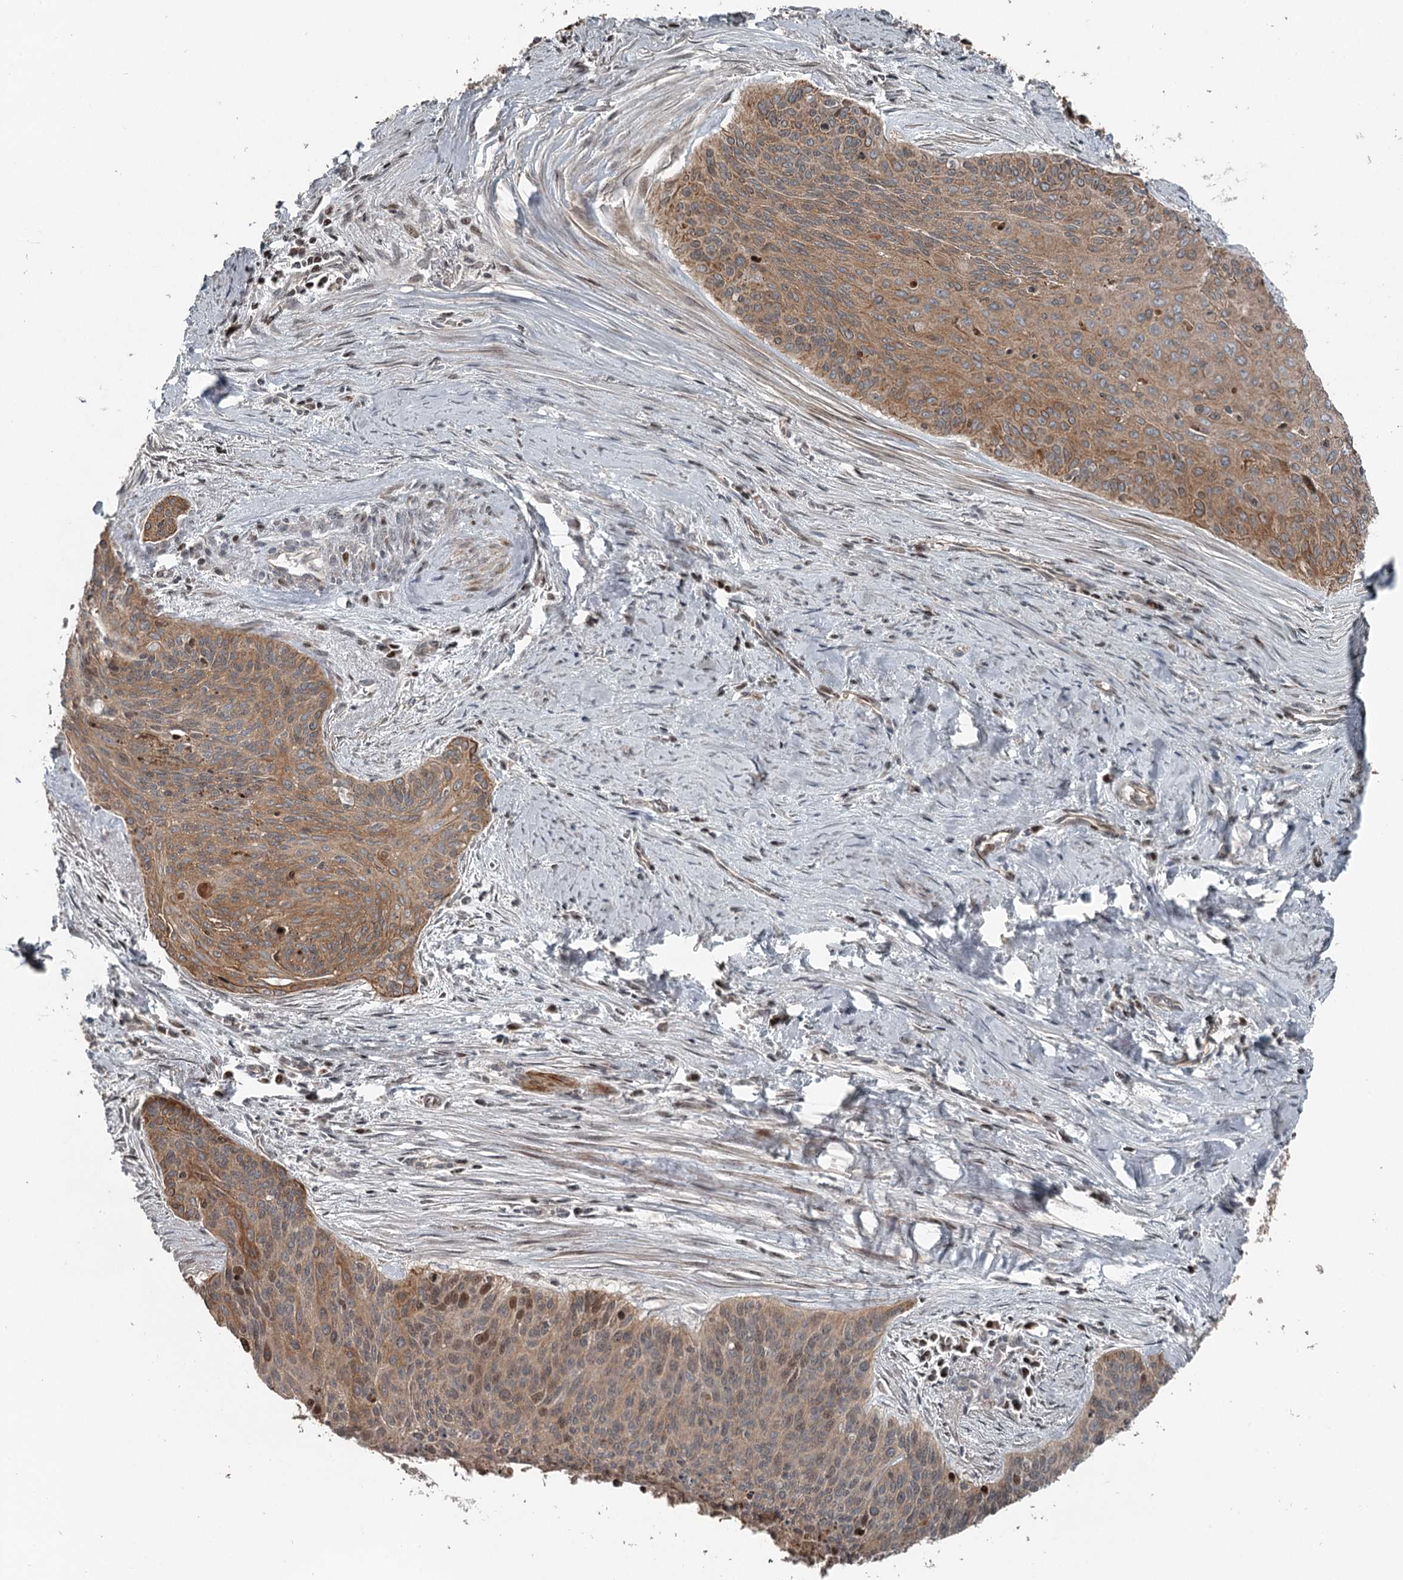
{"staining": {"intensity": "moderate", "quantity": ">75%", "location": "cytoplasmic/membranous"}, "tissue": "cervical cancer", "cell_type": "Tumor cells", "image_type": "cancer", "snomed": [{"axis": "morphology", "description": "Squamous cell carcinoma, NOS"}, {"axis": "topography", "description": "Cervix"}], "caption": "Protein expression analysis of cervical cancer (squamous cell carcinoma) displays moderate cytoplasmic/membranous expression in about >75% of tumor cells.", "gene": "RASSF8", "patient": {"sex": "female", "age": 55}}